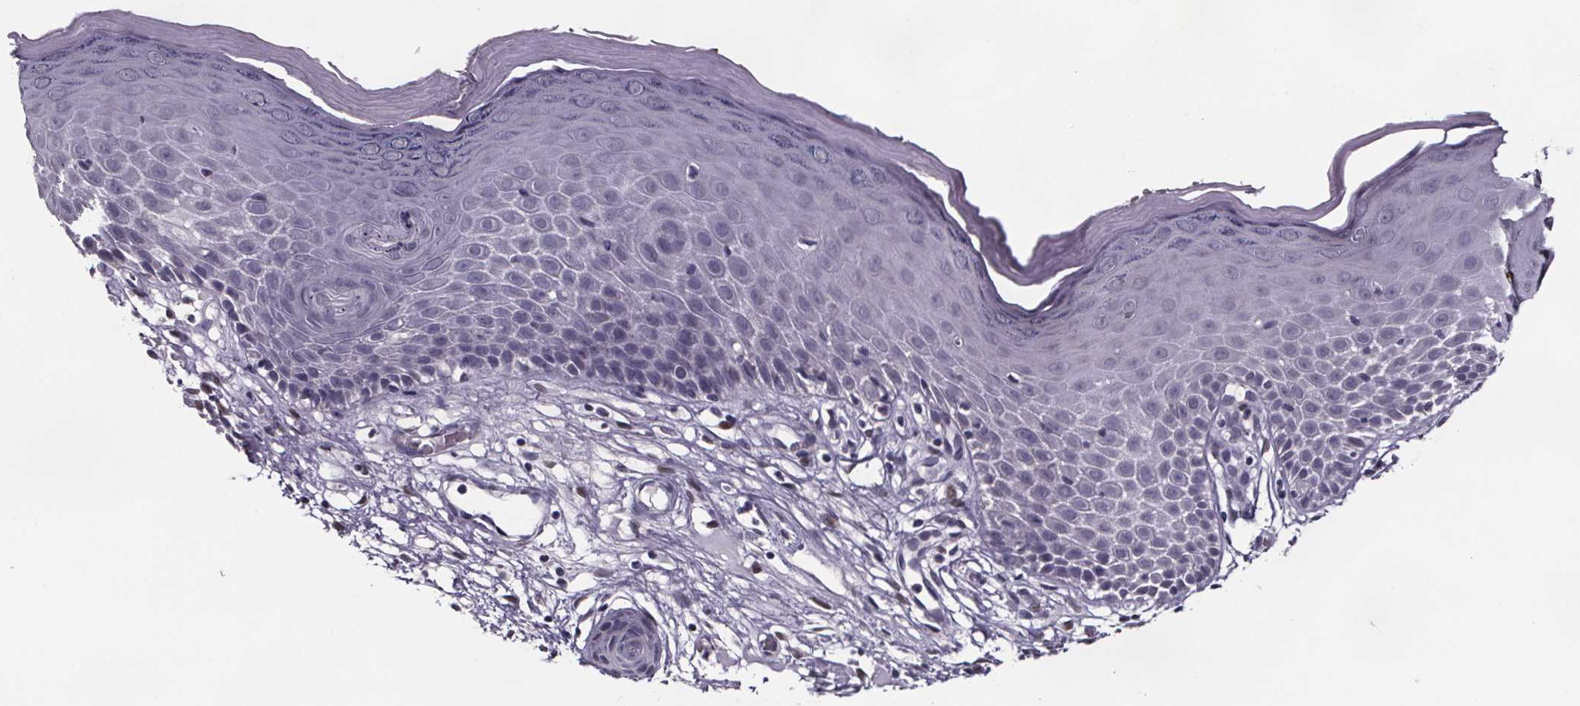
{"staining": {"intensity": "moderate", "quantity": "<25%", "location": "nuclear"}, "tissue": "skin", "cell_type": "Epidermal cells", "image_type": "normal", "snomed": [{"axis": "morphology", "description": "Normal tissue, NOS"}, {"axis": "topography", "description": "Vulva"}], "caption": "Skin stained with a brown dye shows moderate nuclear positive positivity in about <25% of epidermal cells.", "gene": "AR", "patient": {"sex": "female", "age": 68}}